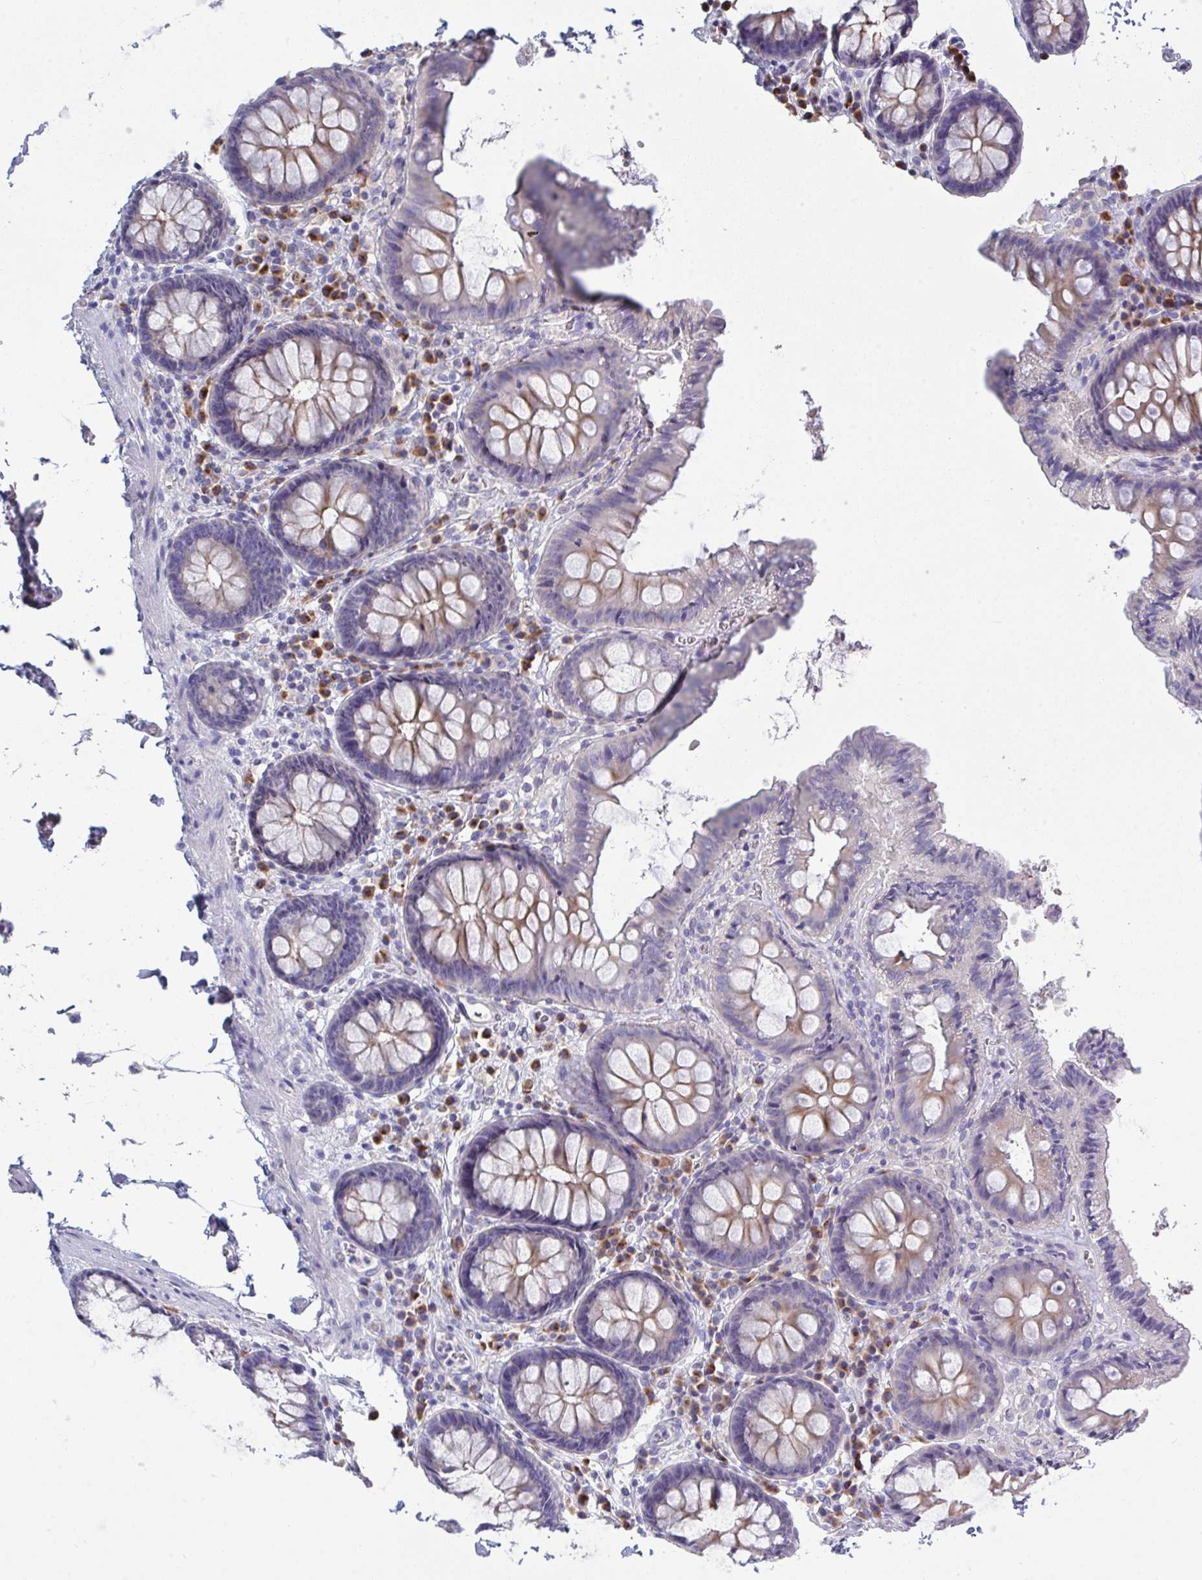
{"staining": {"intensity": "negative", "quantity": "none", "location": "none"}, "tissue": "colon", "cell_type": "Endothelial cells", "image_type": "normal", "snomed": [{"axis": "morphology", "description": "Normal tissue, NOS"}, {"axis": "topography", "description": "Colon"}, {"axis": "topography", "description": "Peripheral nerve tissue"}], "caption": "The photomicrograph shows no staining of endothelial cells in normal colon.", "gene": "LRRC58", "patient": {"sex": "male", "age": 84}}